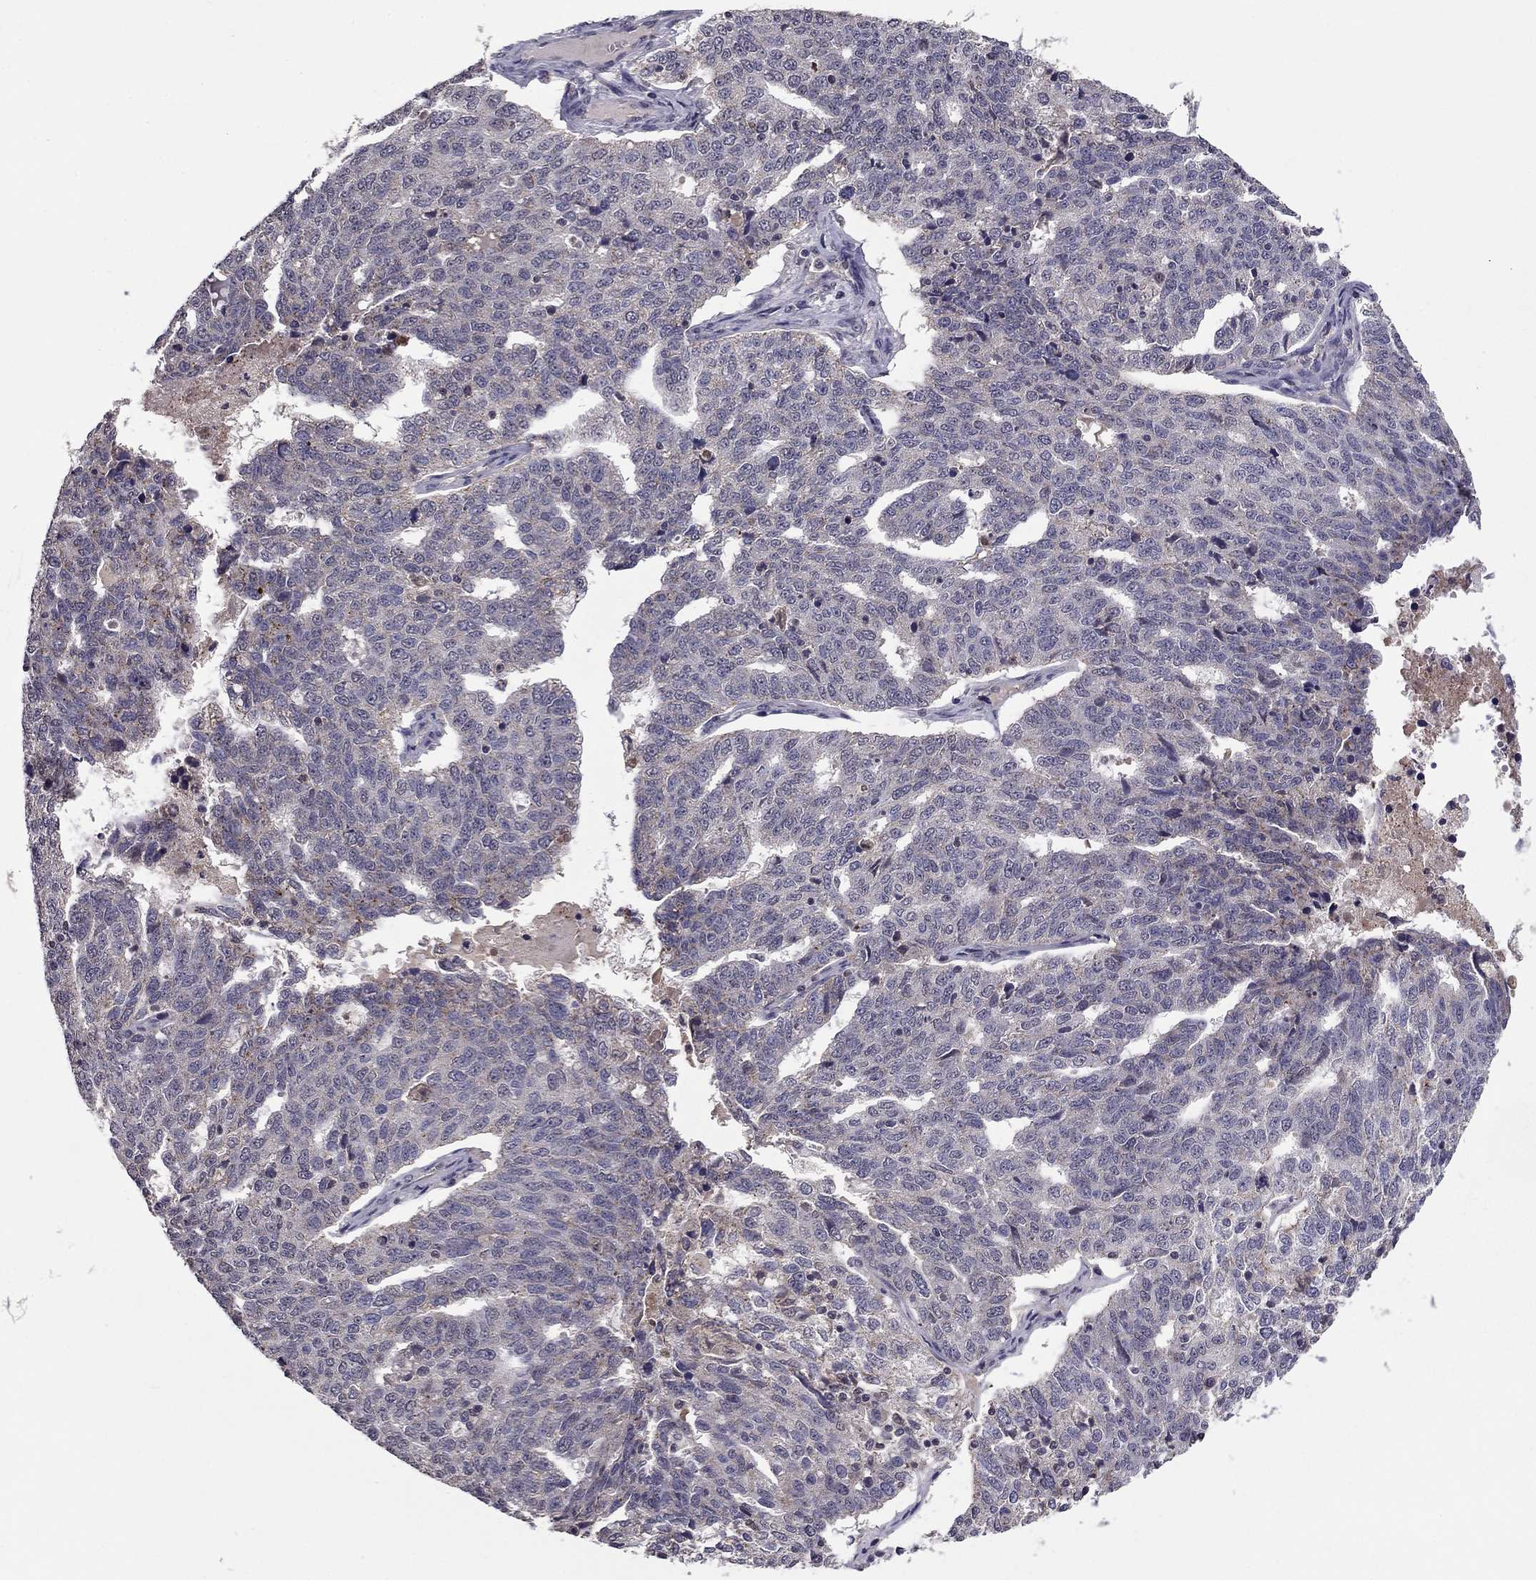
{"staining": {"intensity": "weak", "quantity": "25%-75%", "location": "cytoplasmic/membranous"}, "tissue": "ovarian cancer", "cell_type": "Tumor cells", "image_type": "cancer", "snomed": [{"axis": "morphology", "description": "Cystadenocarcinoma, serous, NOS"}, {"axis": "topography", "description": "Ovary"}], "caption": "This micrograph demonstrates immunohistochemistry staining of human serous cystadenocarcinoma (ovarian), with low weak cytoplasmic/membranous positivity in approximately 25%-75% of tumor cells.", "gene": "HCN1", "patient": {"sex": "female", "age": 71}}